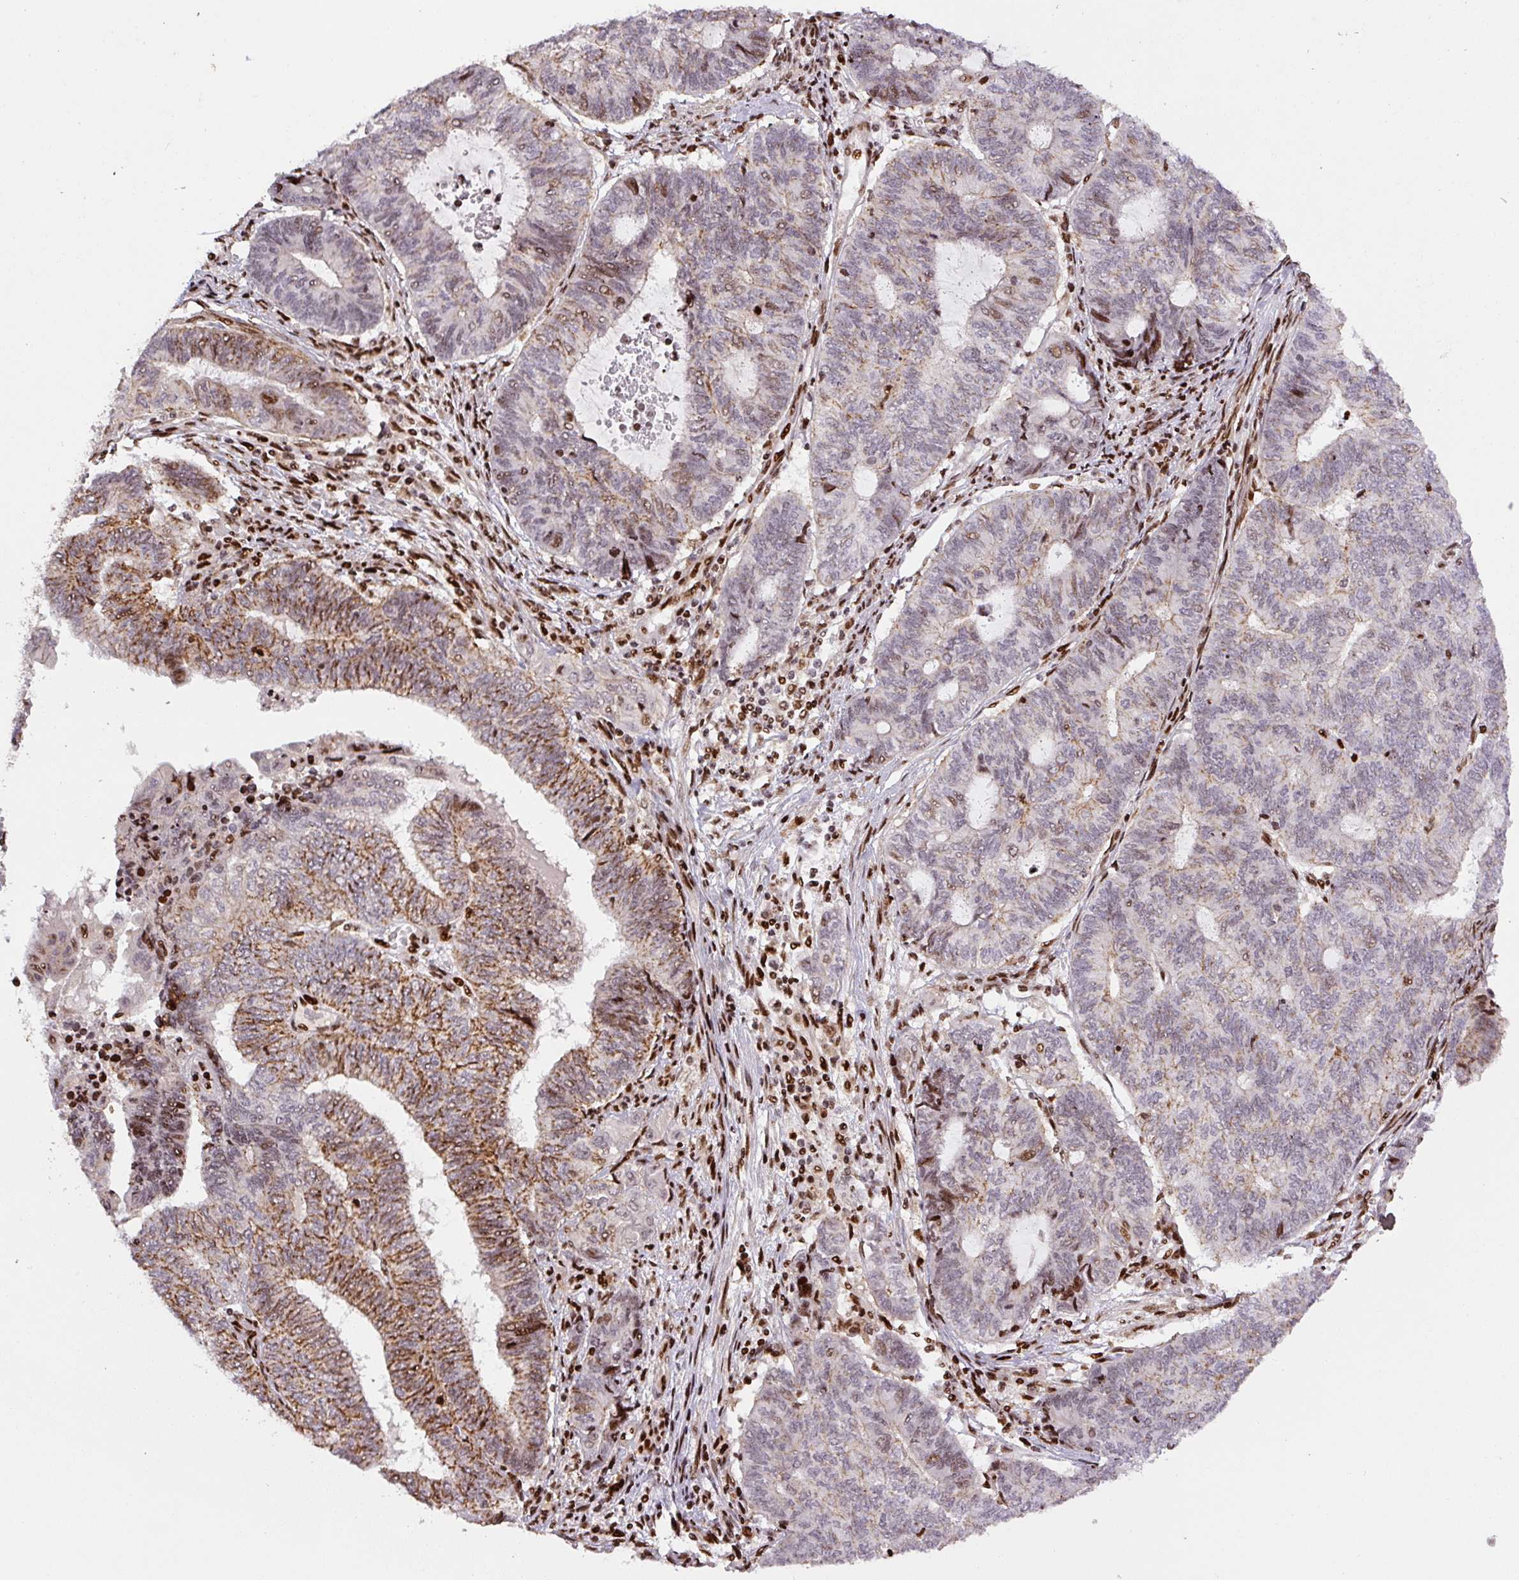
{"staining": {"intensity": "moderate", "quantity": ">75%", "location": "cytoplasmic/membranous"}, "tissue": "endometrial cancer", "cell_type": "Tumor cells", "image_type": "cancer", "snomed": [{"axis": "morphology", "description": "Adenocarcinoma, NOS"}, {"axis": "topography", "description": "Uterus"}, {"axis": "topography", "description": "Endometrium"}], "caption": "The immunohistochemical stain shows moderate cytoplasmic/membranous staining in tumor cells of endometrial cancer (adenocarcinoma) tissue.", "gene": "PYDC2", "patient": {"sex": "female", "age": 70}}